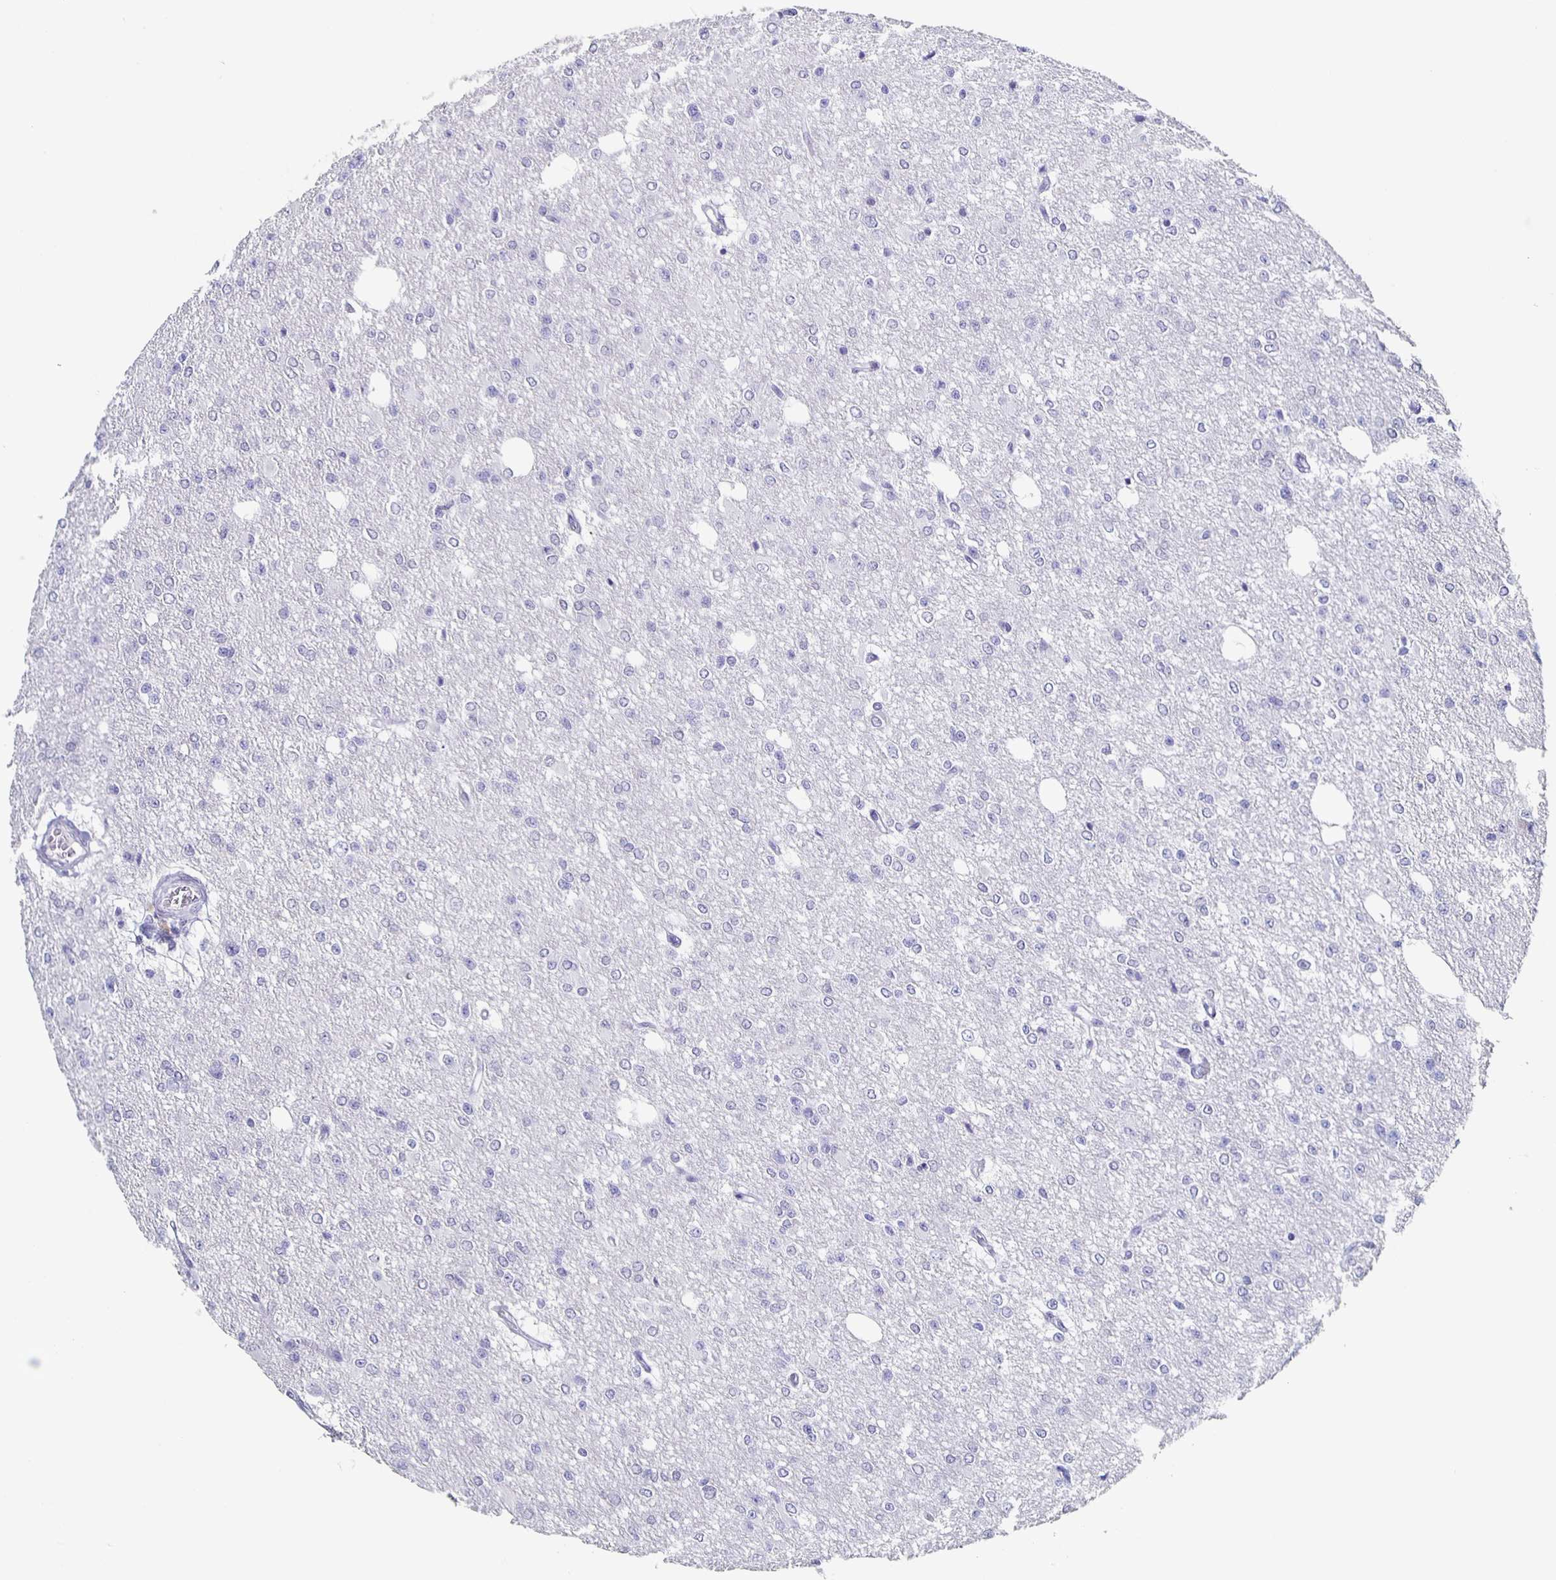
{"staining": {"intensity": "negative", "quantity": "none", "location": "none"}, "tissue": "glioma", "cell_type": "Tumor cells", "image_type": "cancer", "snomed": [{"axis": "morphology", "description": "Glioma, malignant, Low grade"}, {"axis": "topography", "description": "Brain"}], "caption": "Immunohistochemical staining of low-grade glioma (malignant) shows no significant expression in tumor cells.", "gene": "CCDC17", "patient": {"sex": "male", "age": 26}}